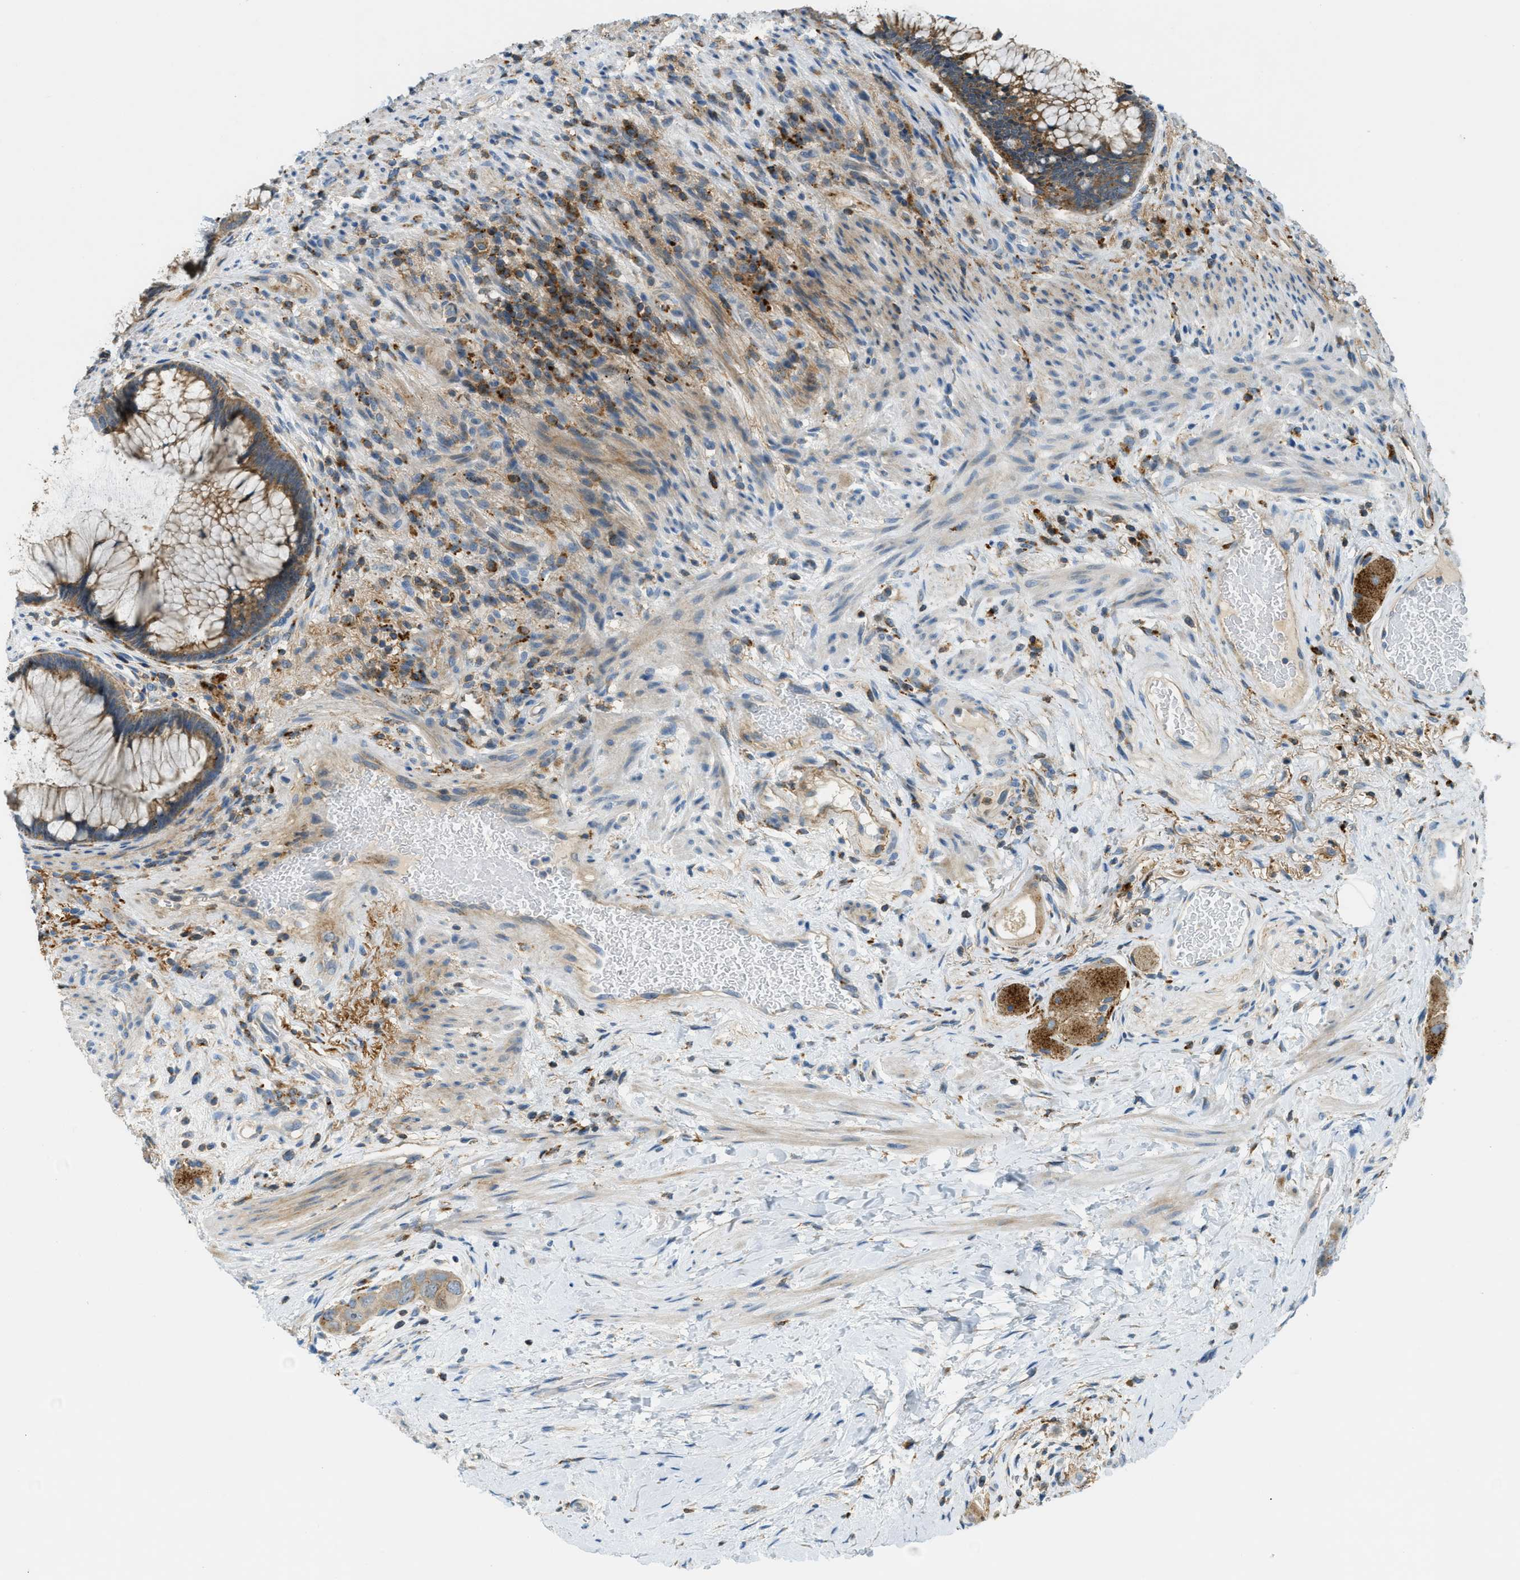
{"staining": {"intensity": "weak", "quantity": ">75%", "location": "cytoplasmic/membranous"}, "tissue": "colorectal cancer", "cell_type": "Tumor cells", "image_type": "cancer", "snomed": [{"axis": "morphology", "description": "Adenocarcinoma, NOS"}, {"axis": "topography", "description": "Rectum"}], "caption": "Immunohistochemical staining of colorectal adenocarcinoma exhibits low levels of weak cytoplasmic/membranous protein expression in approximately >75% of tumor cells.", "gene": "PLBD2", "patient": {"sex": "male", "age": 51}}